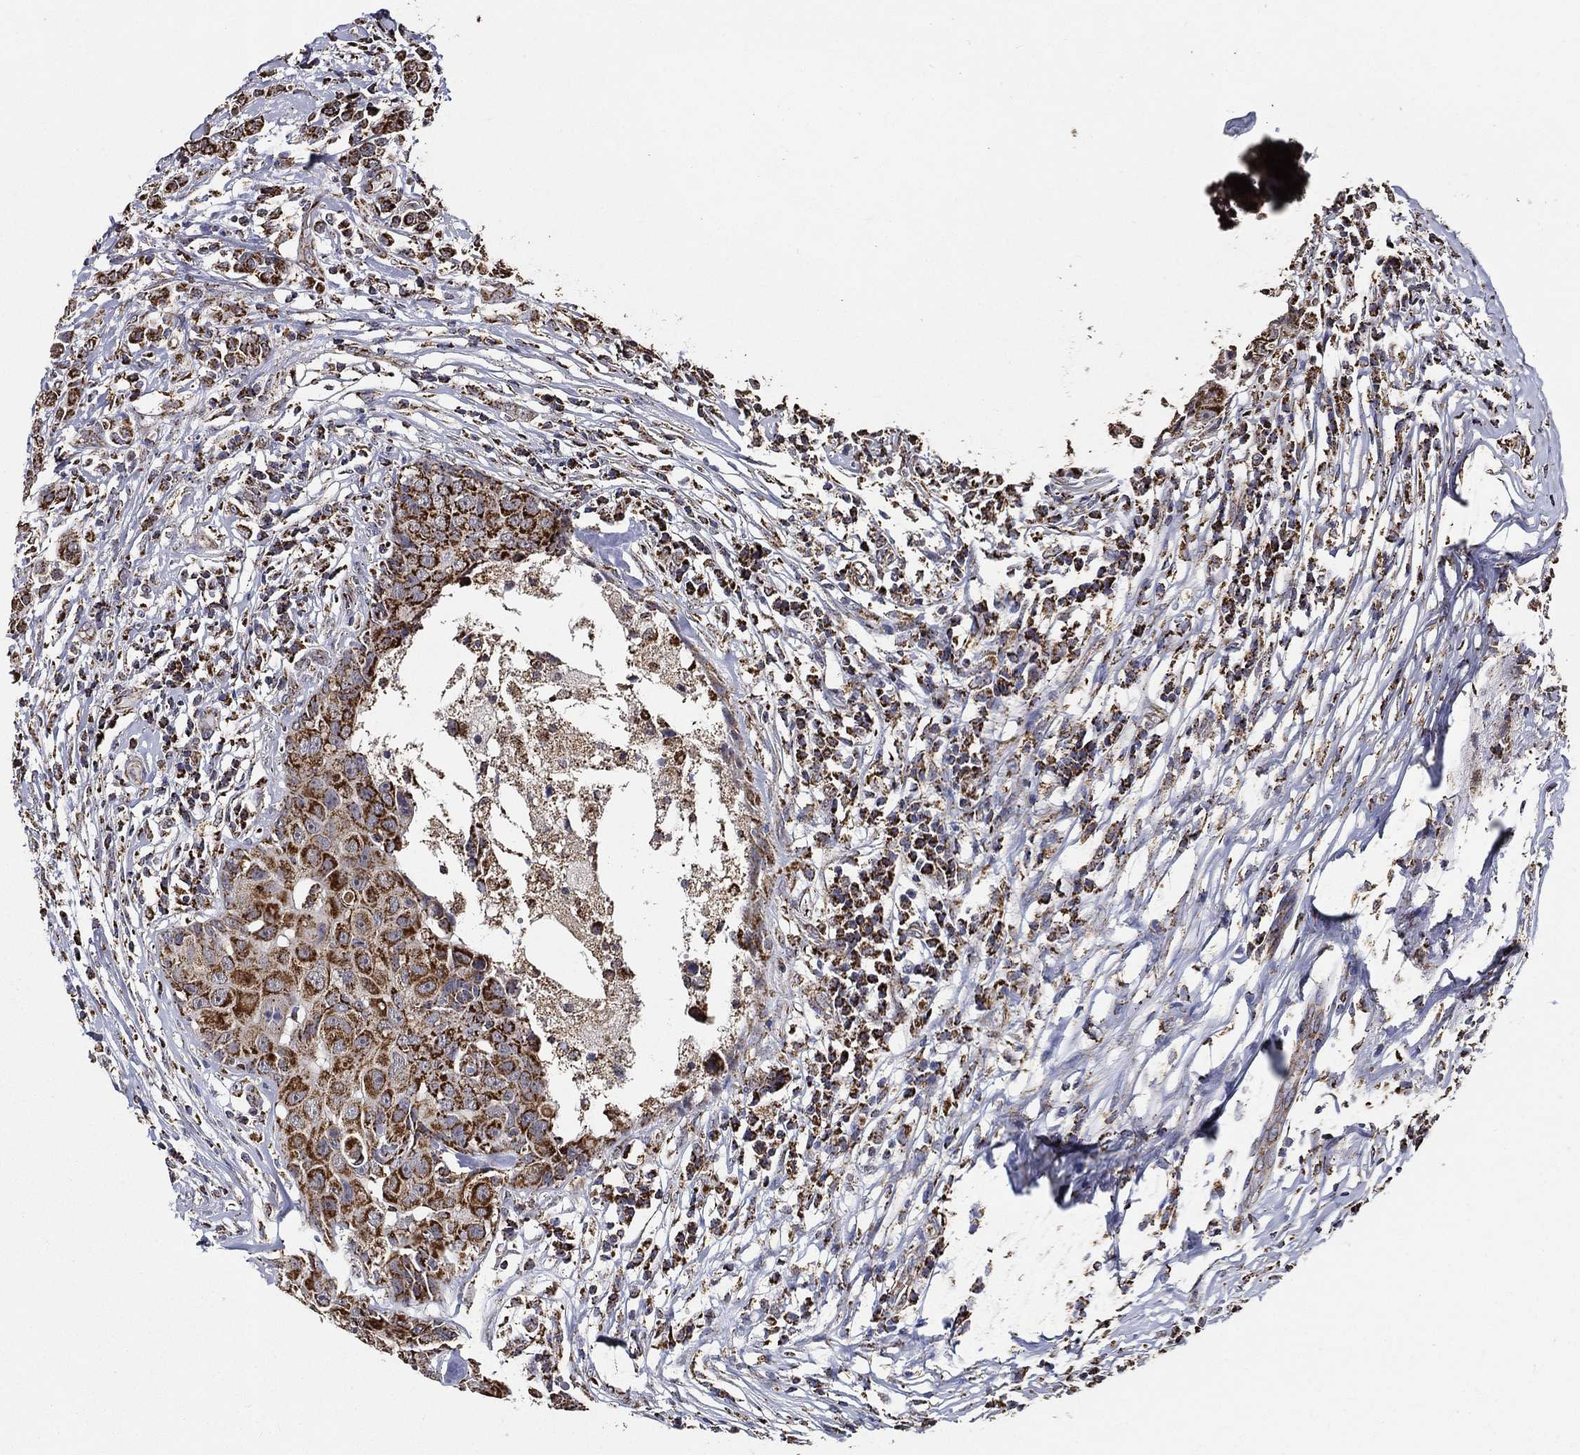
{"staining": {"intensity": "strong", "quantity": ">75%", "location": "cytoplasmic/membranous"}, "tissue": "breast cancer", "cell_type": "Tumor cells", "image_type": "cancer", "snomed": [{"axis": "morphology", "description": "Duct carcinoma"}, {"axis": "topography", "description": "Breast"}], "caption": "Immunohistochemical staining of breast invasive ductal carcinoma reveals high levels of strong cytoplasmic/membranous expression in about >75% of tumor cells. The staining was performed using DAB to visualize the protein expression in brown, while the nuclei were stained in blue with hematoxylin (Magnification: 20x).", "gene": "NDUFAB1", "patient": {"sex": "female", "age": 27}}